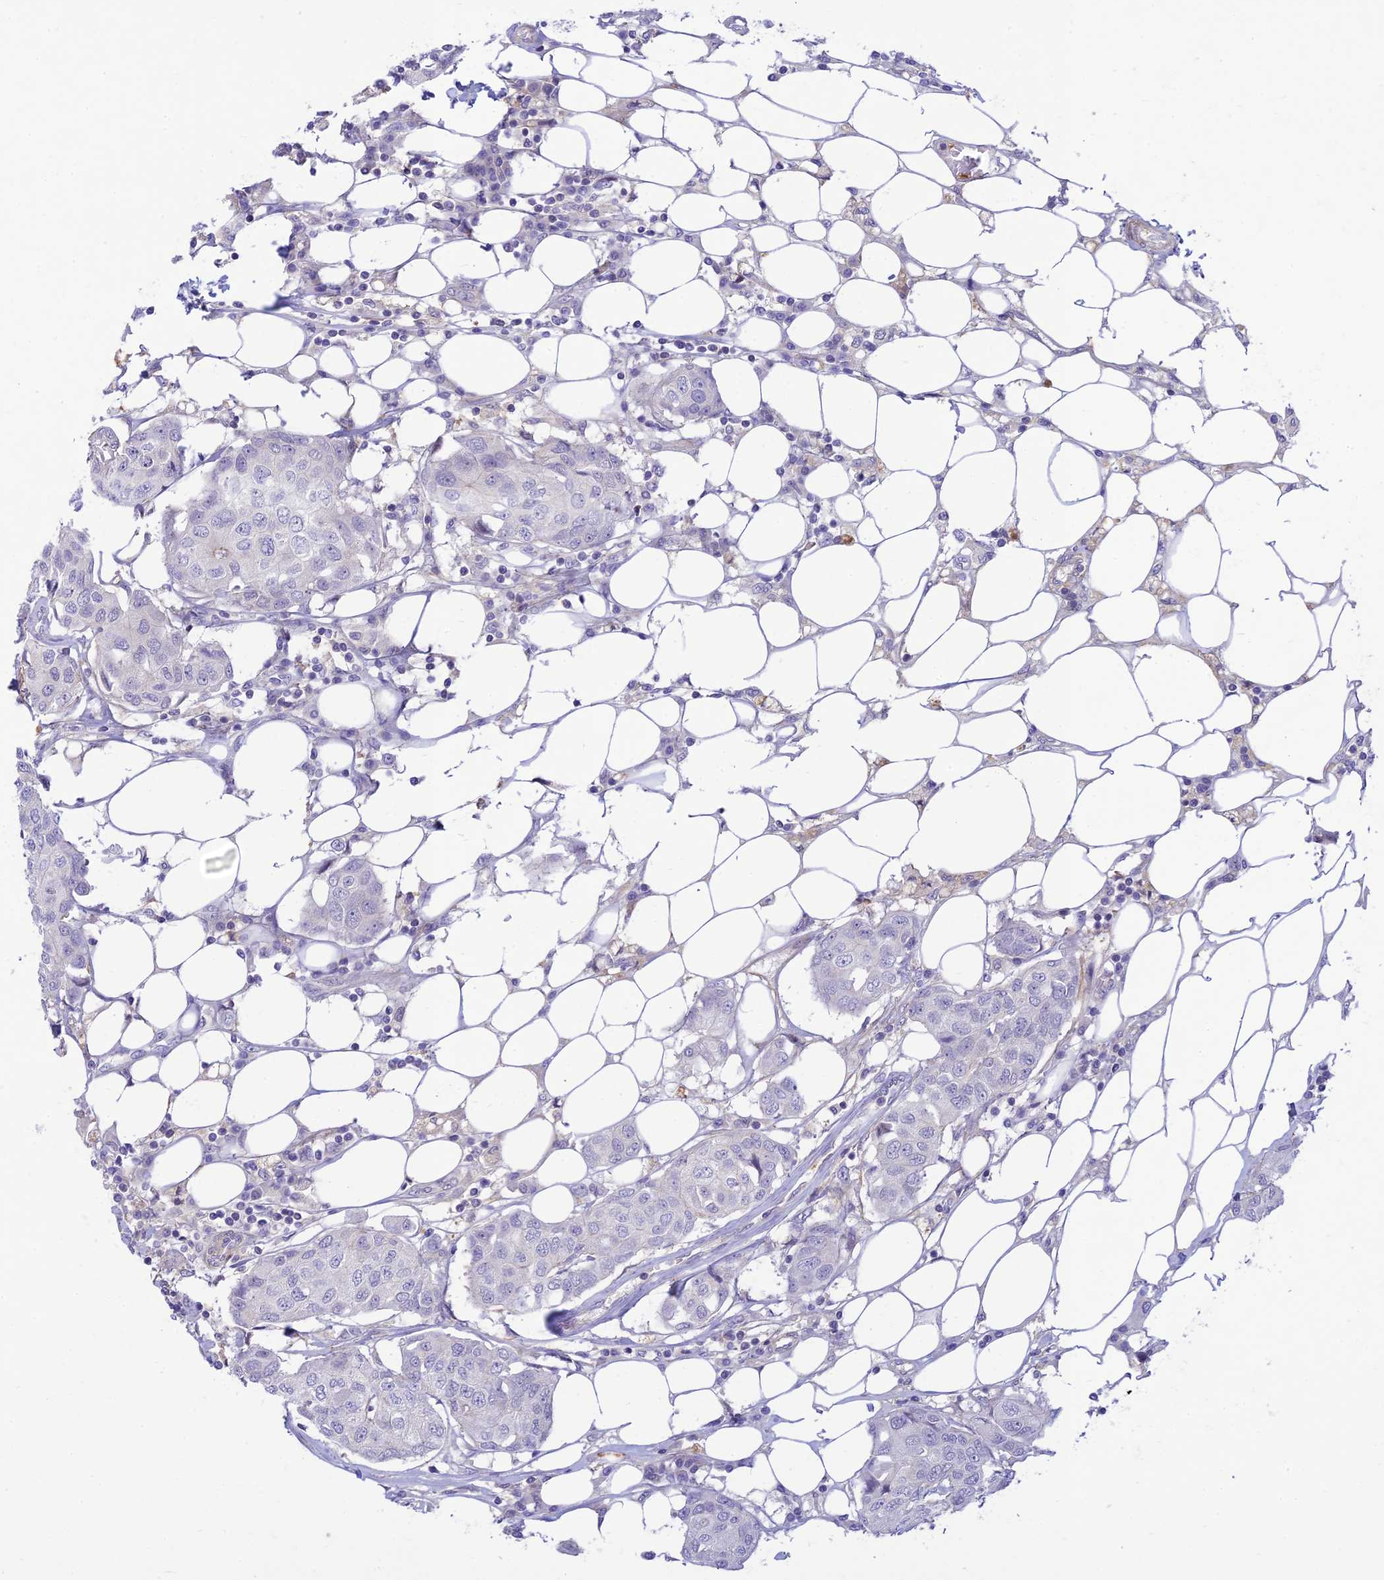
{"staining": {"intensity": "negative", "quantity": "none", "location": "none"}, "tissue": "breast cancer", "cell_type": "Tumor cells", "image_type": "cancer", "snomed": [{"axis": "morphology", "description": "Duct carcinoma"}, {"axis": "topography", "description": "Breast"}], "caption": "Invasive ductal carcinoma (breast) was stained to show a protein in brown. There is no significant staining in tumor cells.", "gene": "FBXW4", "patient": {"sex": "female", "age": 80}}